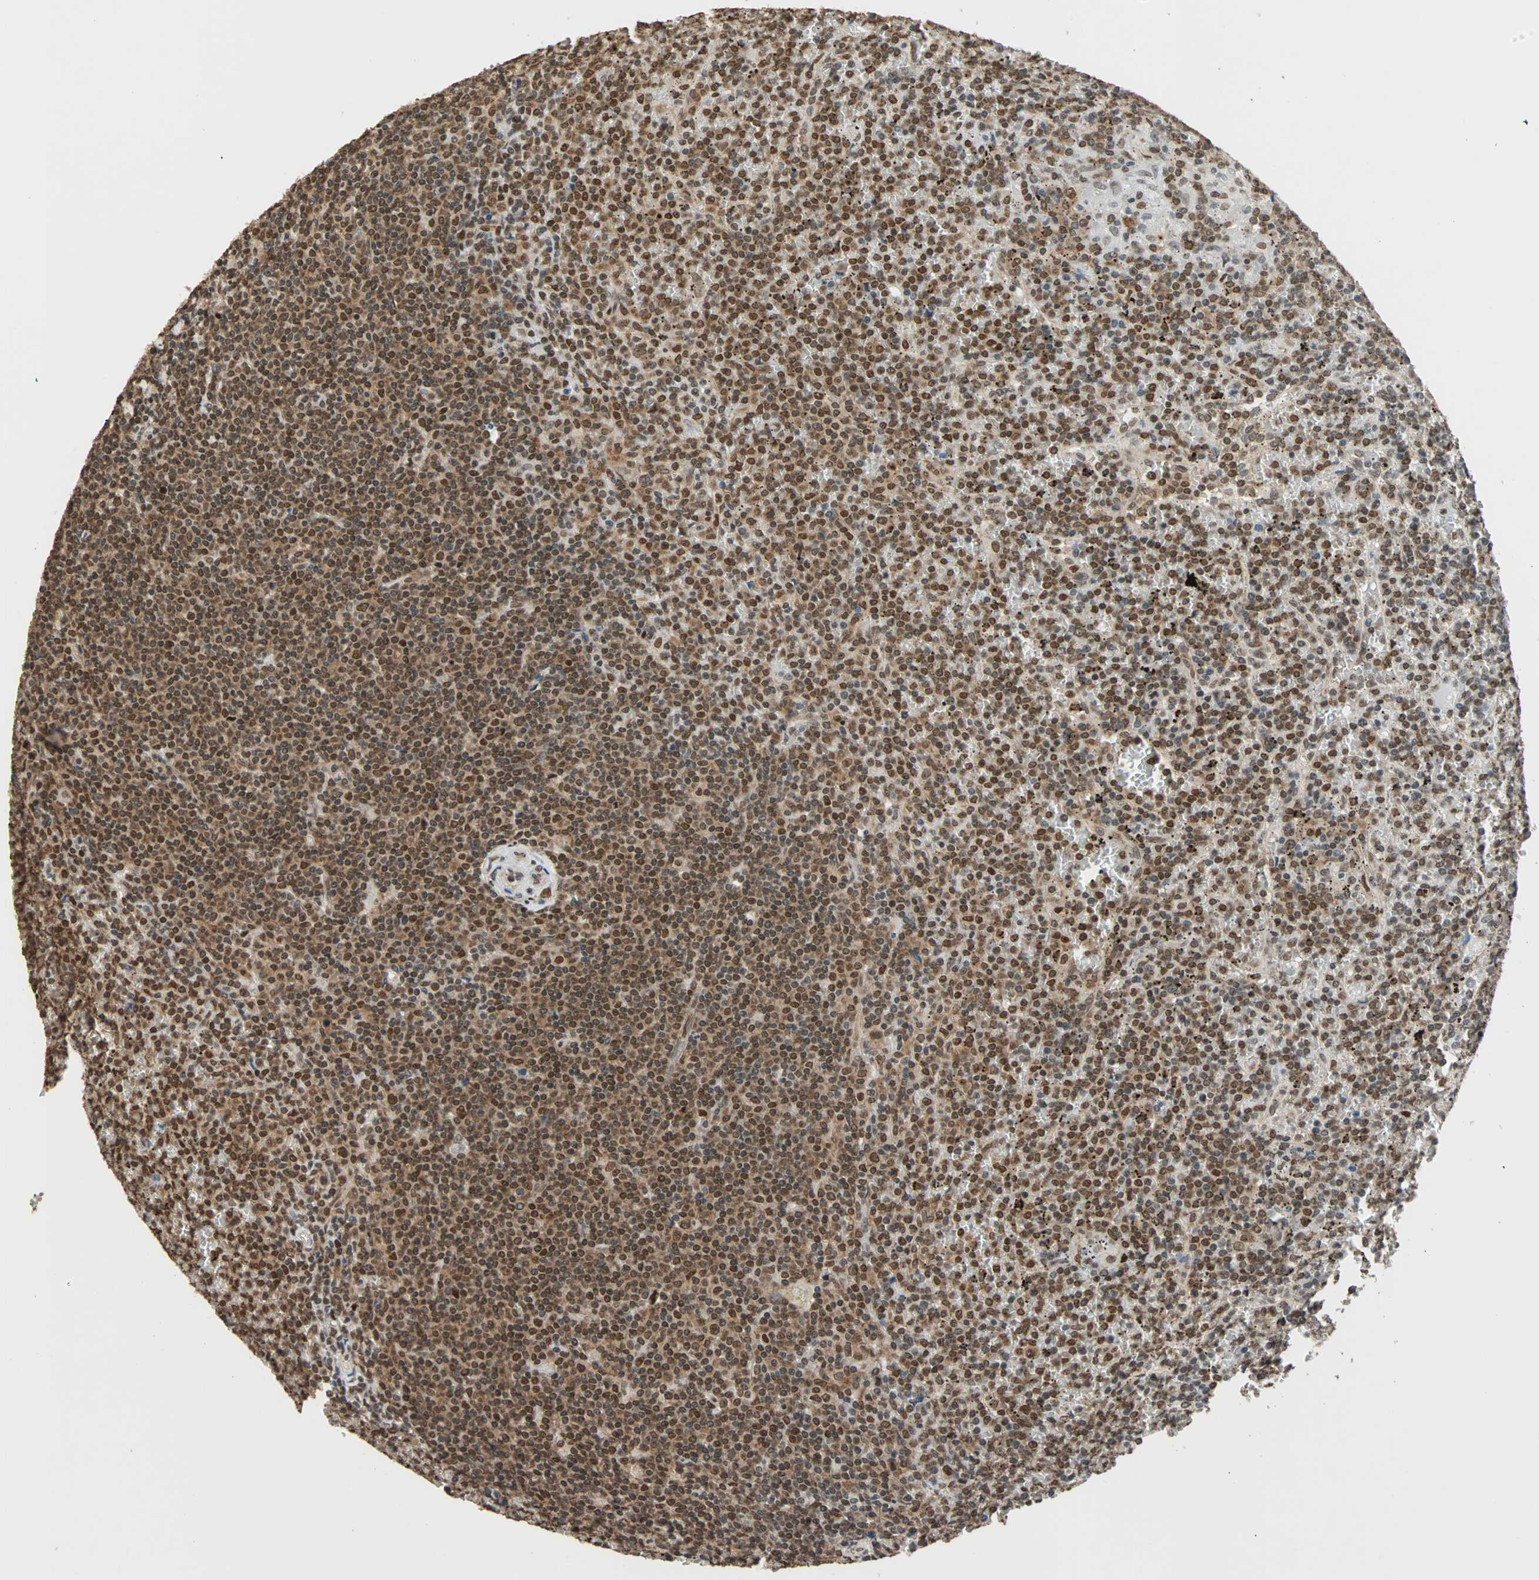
{"staining": {"intensity": "strong", "quantity": ">75%", "location": "nuclear"}, "tissue": "lymphoma", "cell_type": "Tumor cells", "image_type": "cancer", "snomed": [{"axis": "morphology", "description": "Malignant lymphoma, non-Hodgkin's type, Low grade"}, {"axis": "topography", "description": "Spleen"}], "caption": "A high amount of strong nuclear staining is present in about >75% of tumor cells in lymphoma tissue. Nuclei are stained in blue.", "gene": "DAZAP1", "patient": {"sex": "female", "age": 19}}